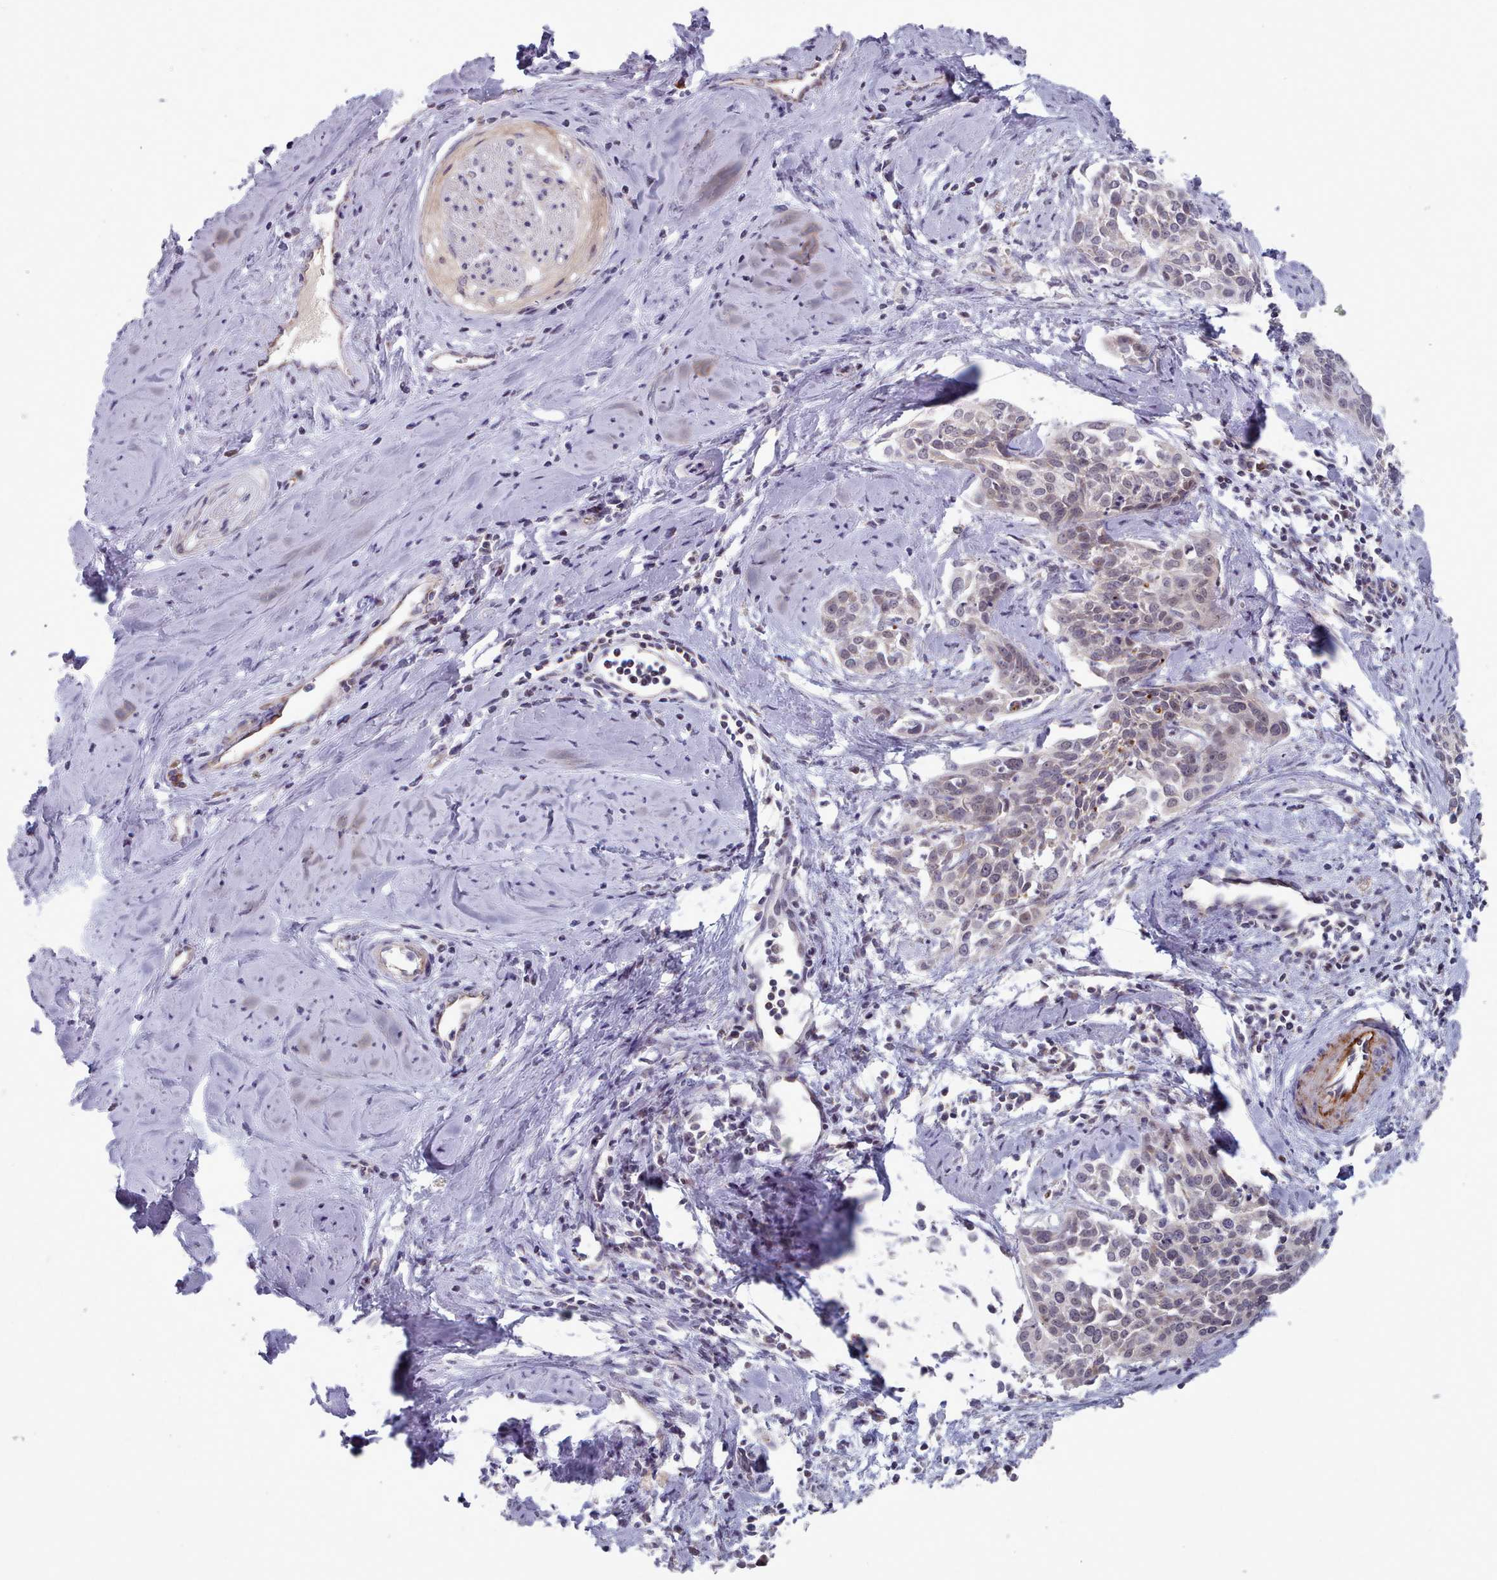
{"staining": {"intensity": "weak", "quantity": "<25%", "location": "cytoplasmic/membranous"}, "tissue": "cervical cancer", "cell_type": "Tumor cells", "image_type": "cancer", "snomed": [{"axis": "morphology", "description": "Squamous cell carcinoma, NOS"}, {"axis": "topography", "description": "Cervix"}], "caption": "This is an immunohistochemistry image of human cervical squamous cell carcinoma. There is no expression in tumor cells.", "gene": "TRARG1", "patient": {"sex": "female", "age": 44}}